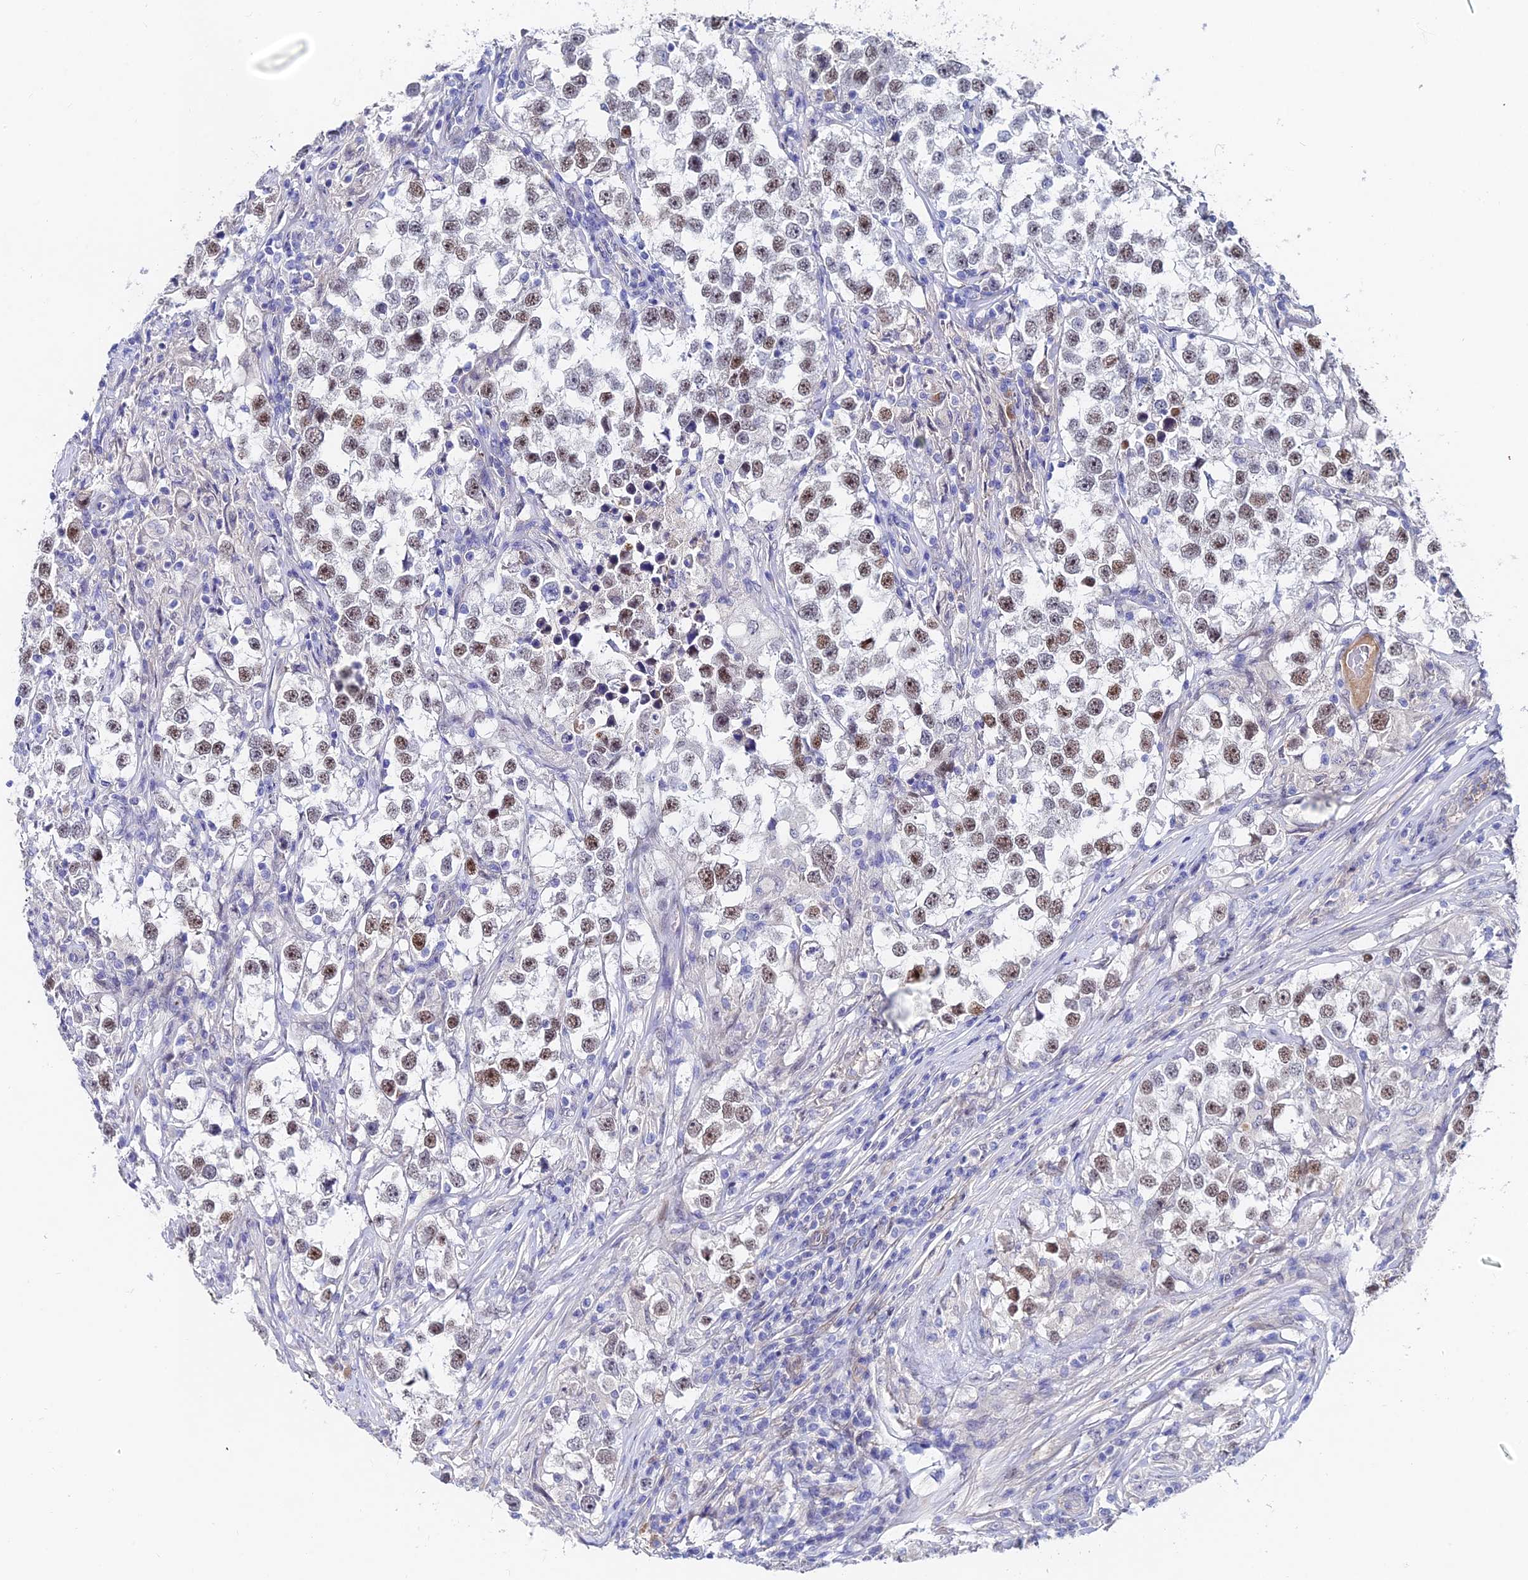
{"staining": {"intensity": "moderate", "quantity": "25%-75%", "location": "nuclear"}, "tissue": "testis cancer", "cell_type": "Tumor cells", "image_type": "cancer", "snomed": [{"axis": "morphology", "description": "Seminoma, NOS"}, {"axis": "topography", "description": "Testis"}], "caption": "Brown immunohistochemical staining in testis seminoma displays moderate nuclear positivity in about 25%-75% of tumor cells. (DAB (3,3'-diaminobenzidine) IHC, brown staining for protein, blue staining for nuclei).", "gene": "TRIM24", "patient": {"sex": "male", "age": 46}}